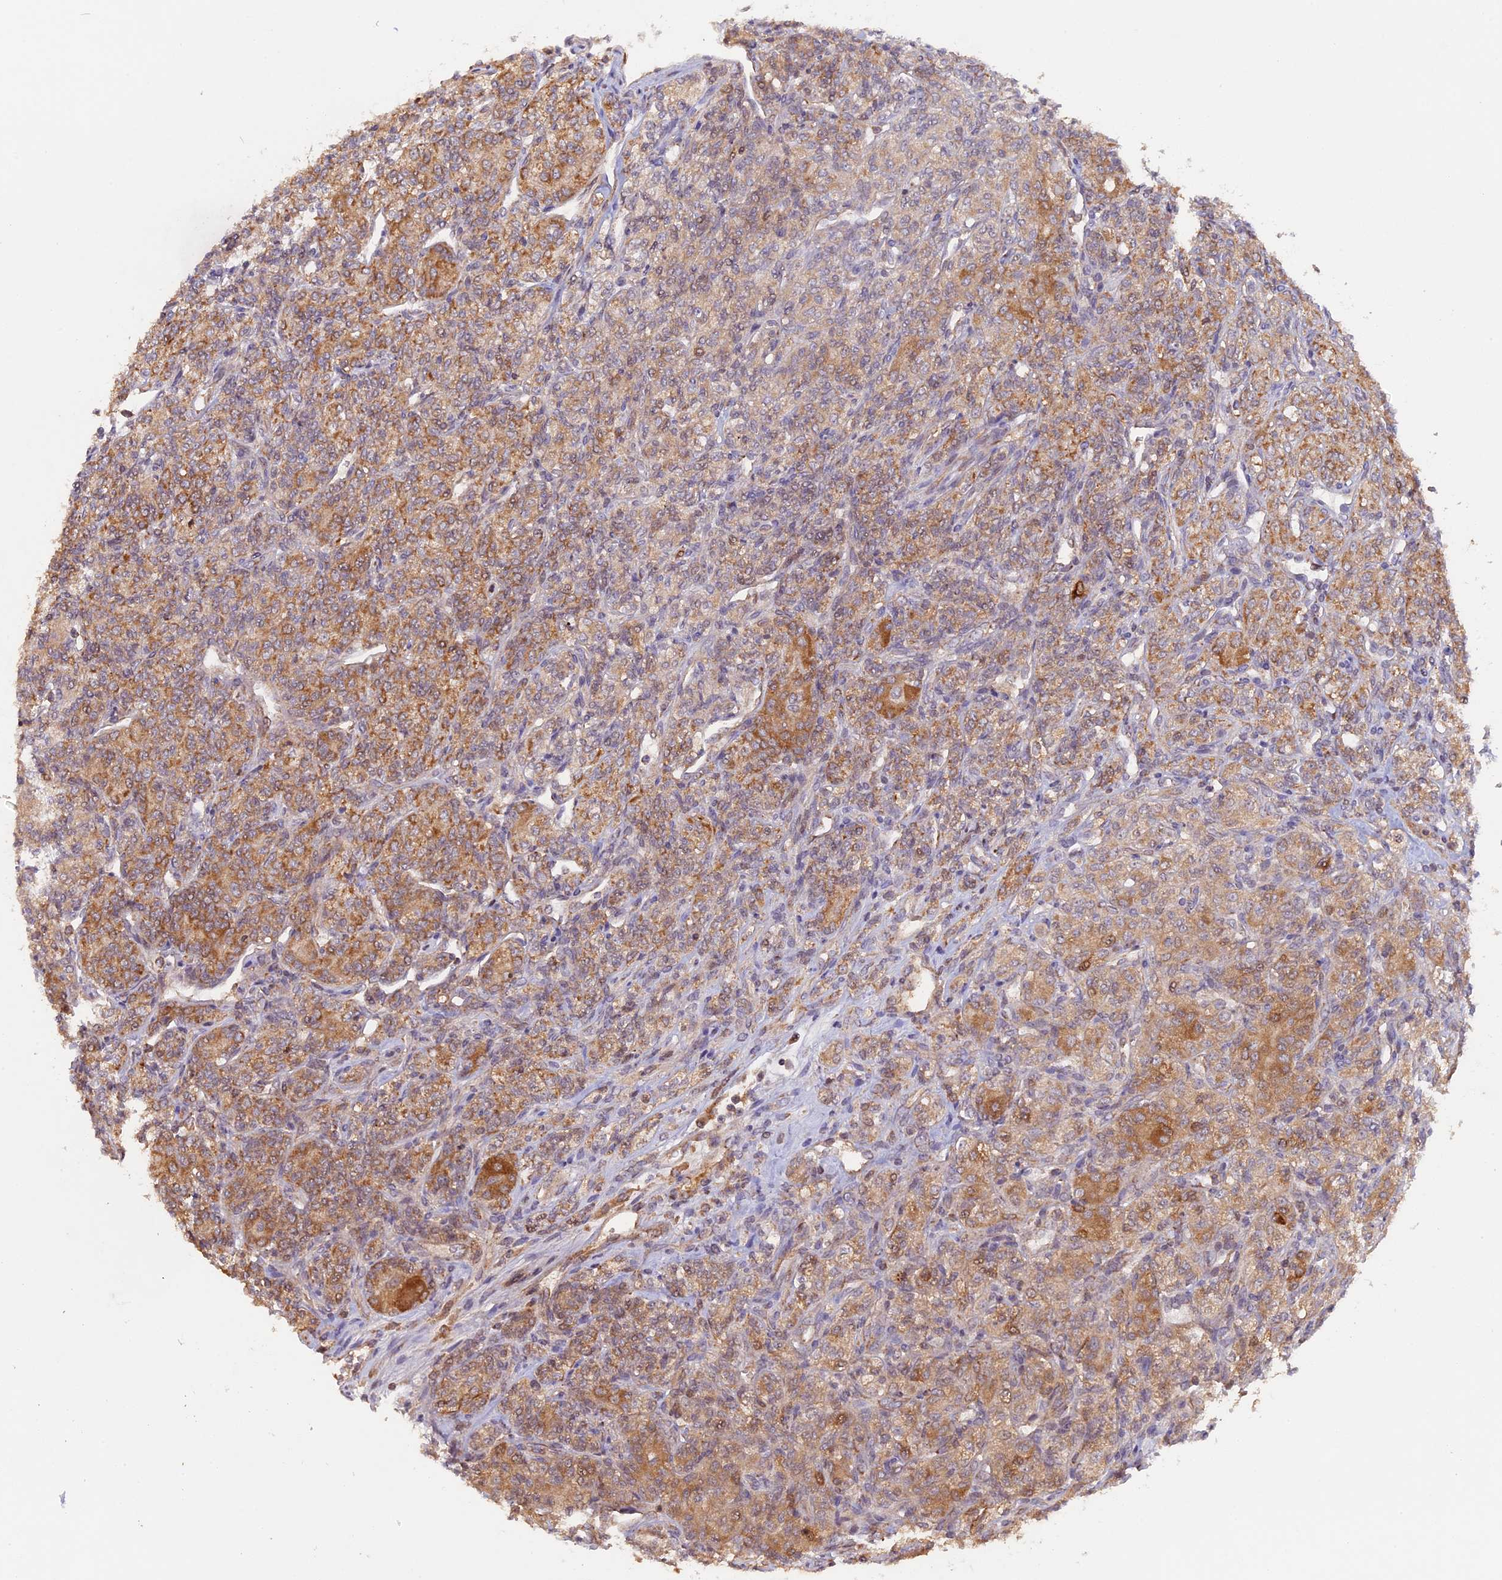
{"staining": {"intensity": "moderate", "quantity": ">75%", "location": "cytoplasmic/membranous"}, "tissue": "renal cancer", "cell_type": "Tumor cells", "image_type": "cancer", "snomed": [{"axis": "morphology", "description": "Adenocarcinoma, NOS"}, {"axis": "topography", "description": "Kidney"}], "caption": "An image showing moderate cytoplasmic/membranous expression in approximately >75% of tumor cells in renal cancer (adenocarcinoma), as visualized by brown immunohistochemical staining.", "gene": "MPV17L", "patient": {"sex": "male", "age": 77}}